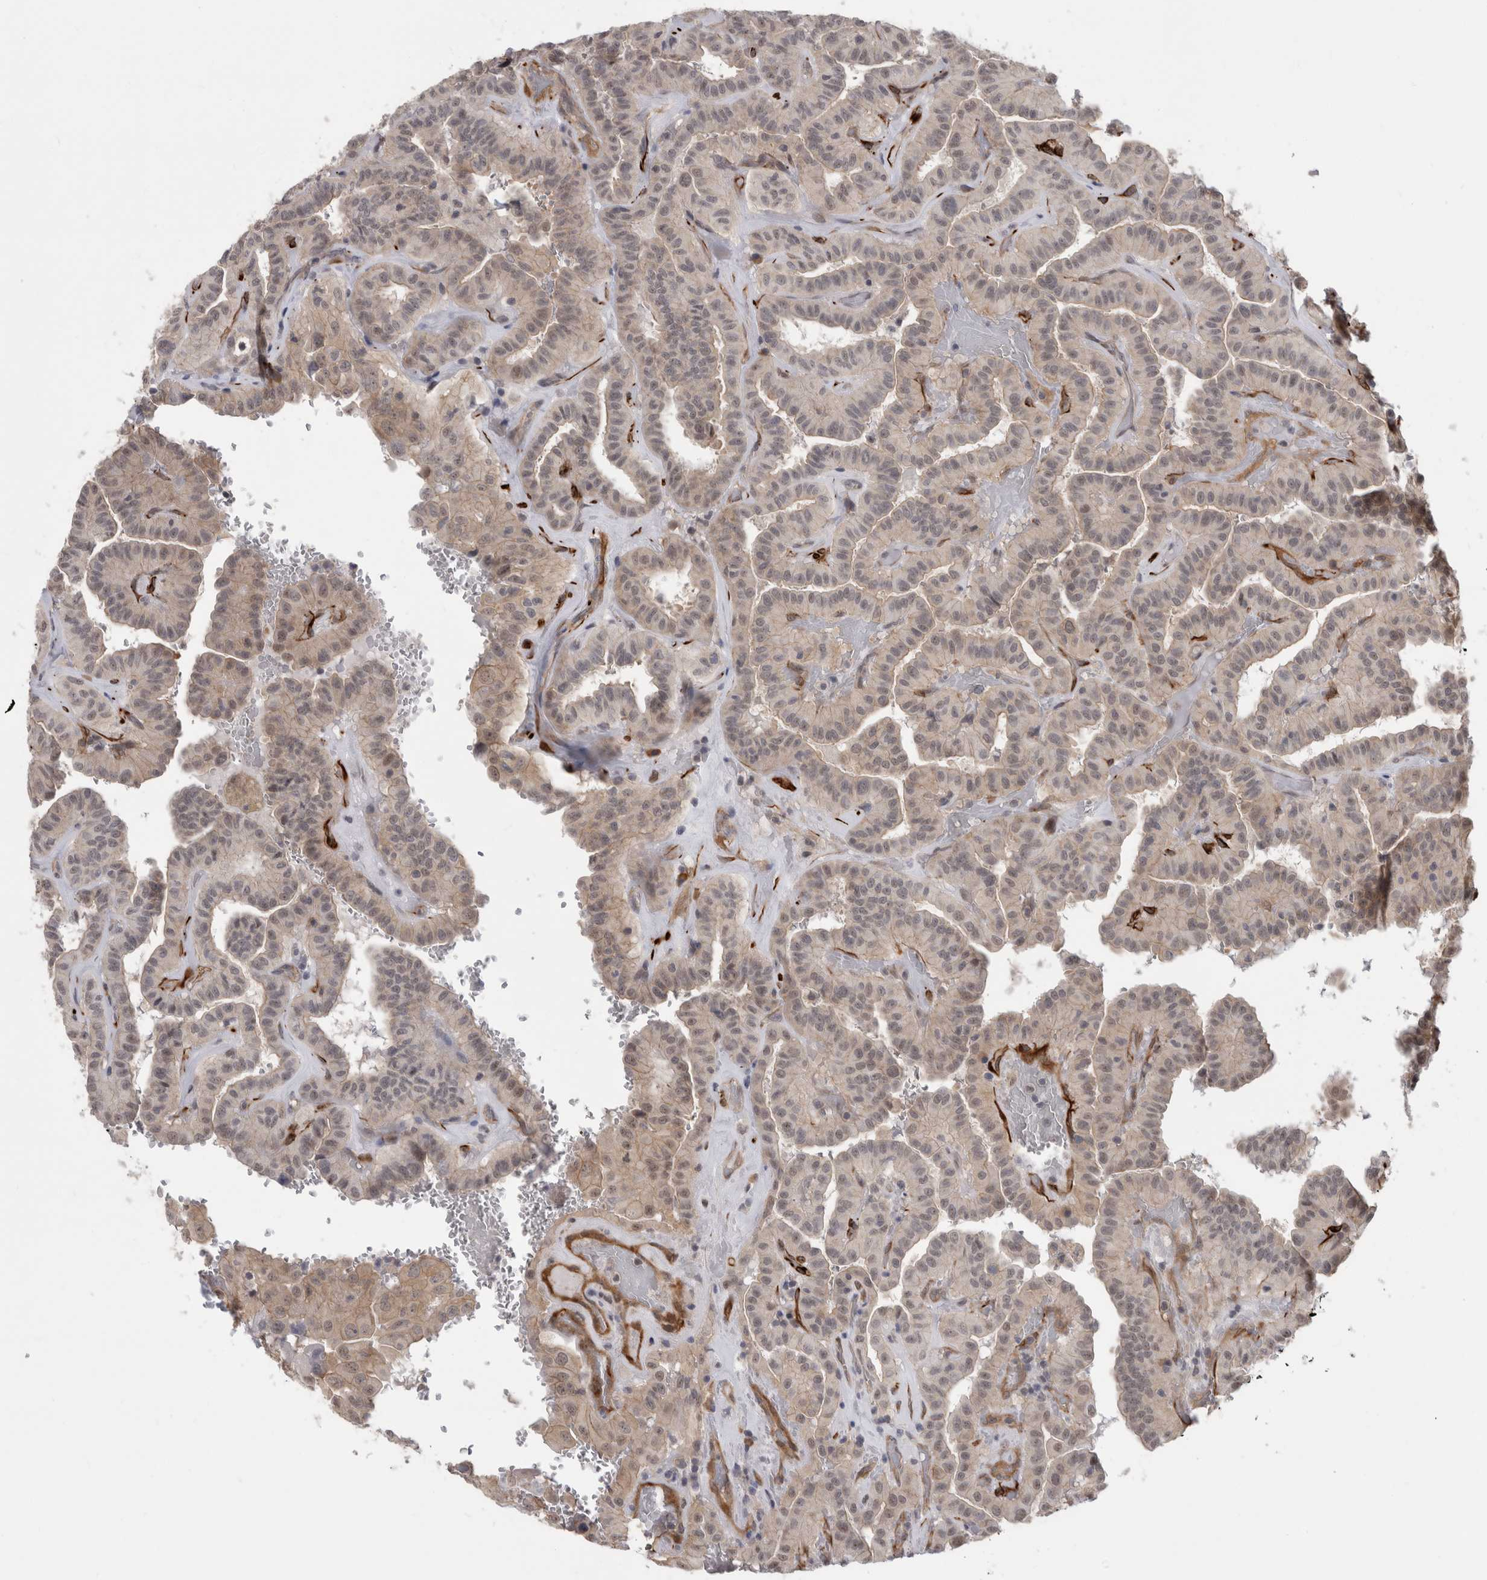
{"staining": {"intensity": "weak", "quantity": "<25%", "location": "cytoplasmic/membranous"}, "tissue": "thyroid cancer", "cell_type": "Tumor cells", "image_type": "cancer", "snomed": [{"axis": "morphology", "description": "Papillary adenocarcinoma, NOS"}, {"axis": "topography", "description": "Thyroid gland"}], "caption": "There is no significant expression in tumor cells of papillary adenocarcinoma (thyroid).", "gene": "FAM83H", "patient": {"sex": "male", "age": 77}}